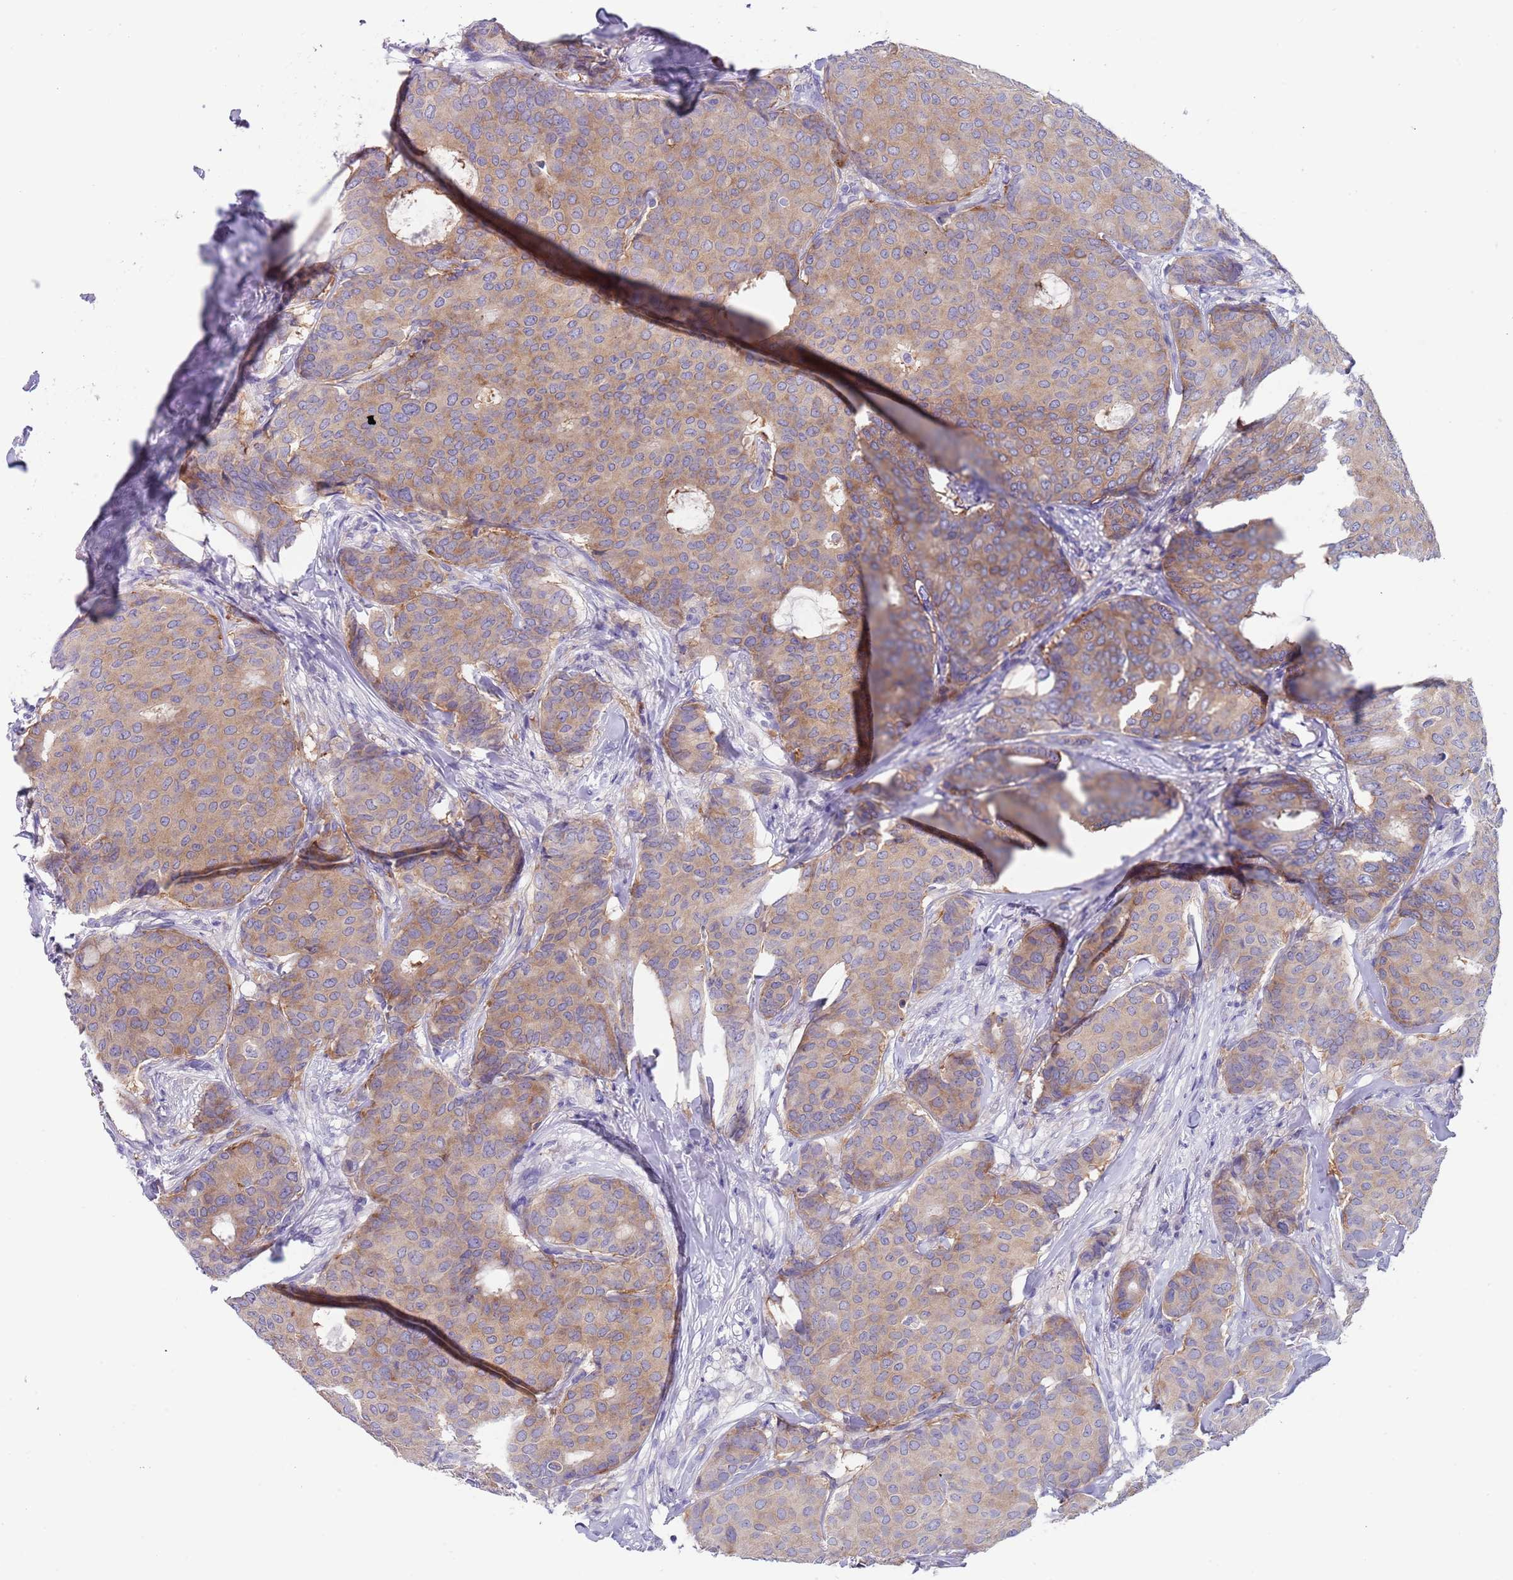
{"staining": {"intensity": "weak", "quantity": "25%-75%", "location": "cytoplasmic/membranous"}, "tissue": "breast cancer", "cell_type": "Tumor cells", "image_type": "cancer", "snomed": [{"axis": "morphology", "description": "Duct carcinoma"}, {"axis": "topography", "description": "Breast"}], "caption": "Breast cancer (infiltrating ductal carcinoma) stained with a brown dye exhibits weak cytoplasmic/membranous positive staining in approximately 25%-75% of tumor cells.", "gene": "TYW1", "patient": {"sex": "female", "age": 75}}